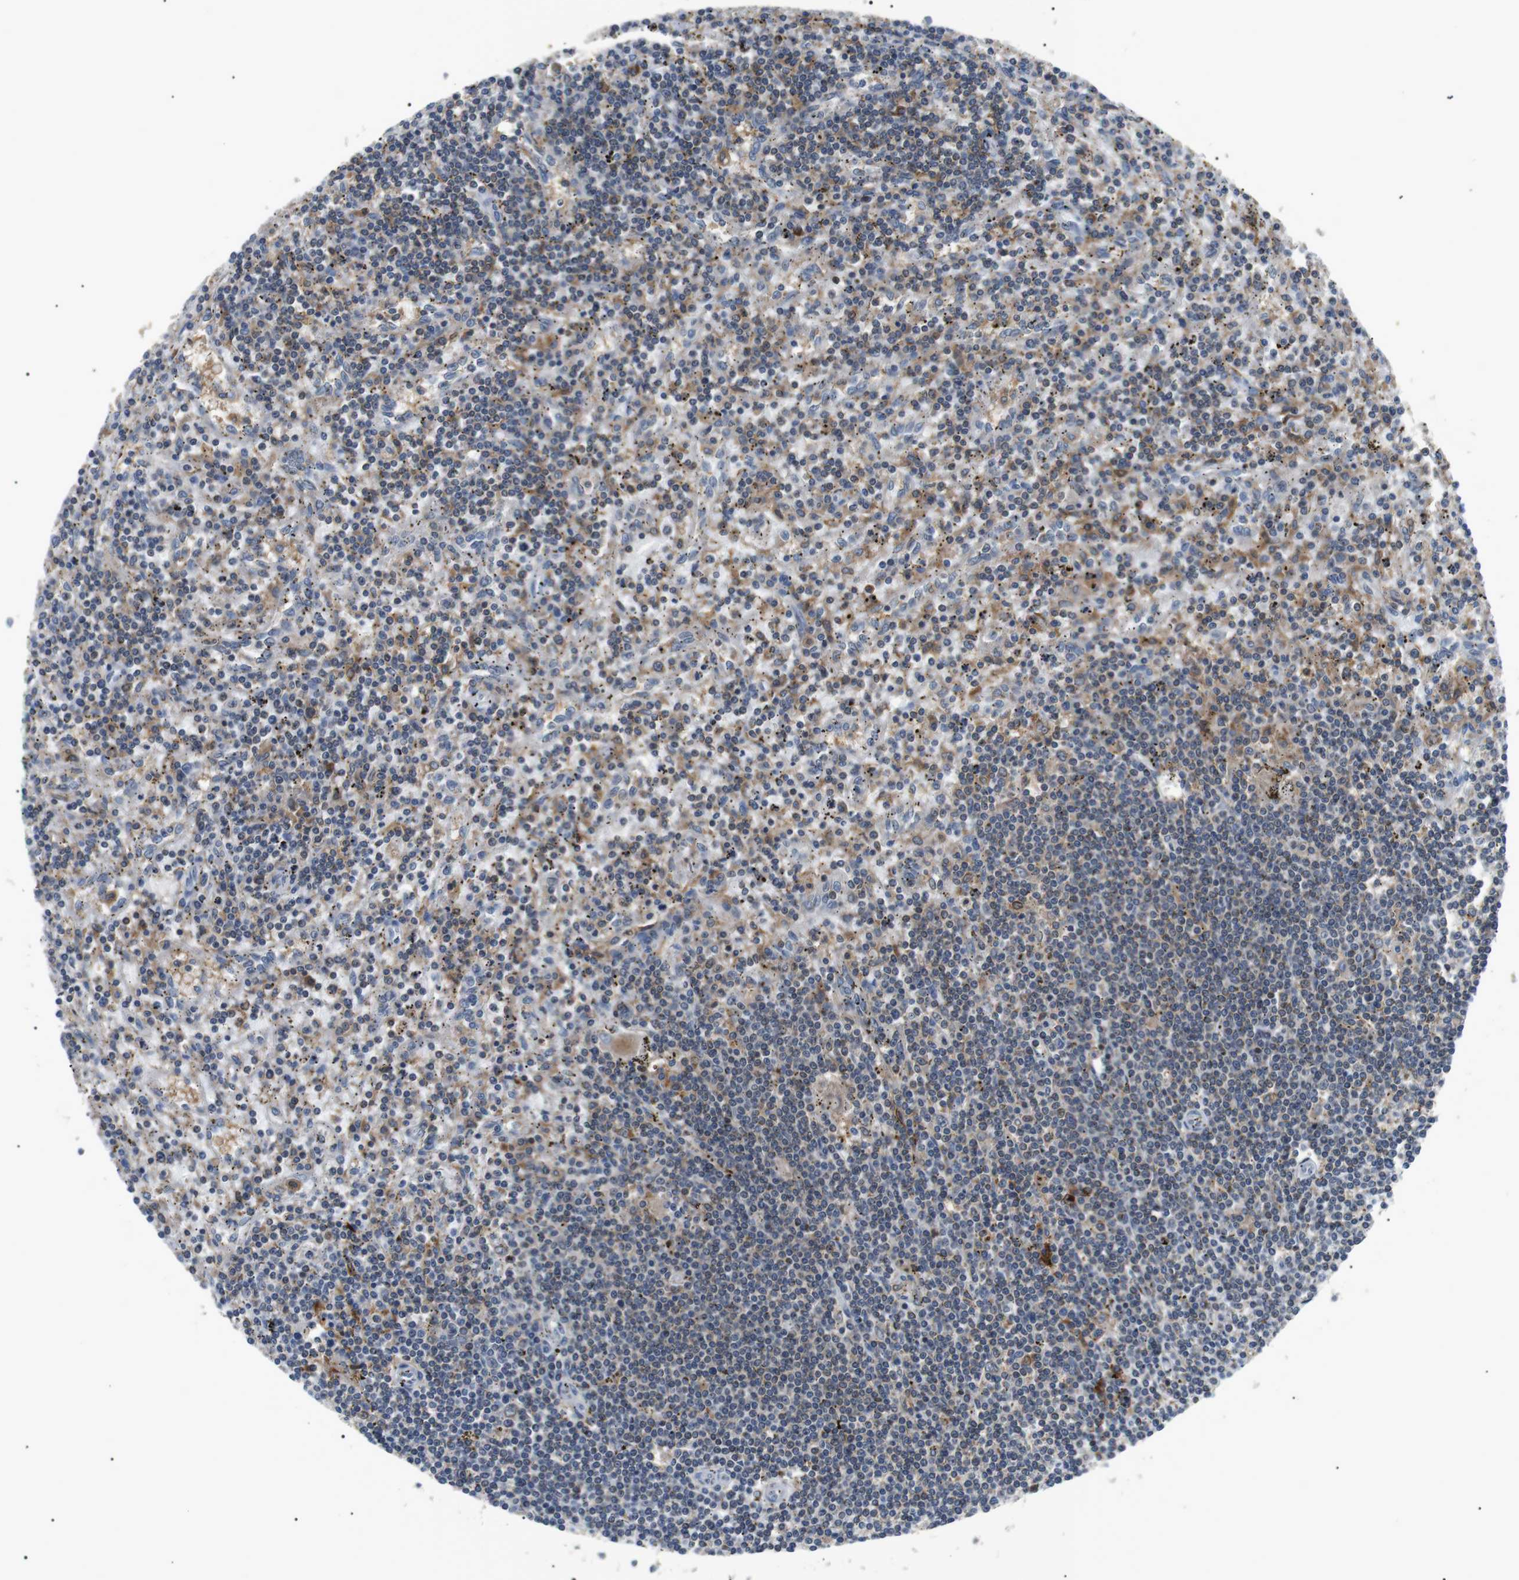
{"staining": {"intensity": "moderate", "quantity": "<25%", "location": "cytoplasmic/membranous"}, "tissue": "lymphoma", "cell_type": "Tumor cells", "image_type": "cancer", "snomed": [{"axis": "morphology", "description": "Malignant lymphoma, non-Hodgkin's type, Low grade"}, {"axis": "topography", "description": "Spleen"}], "caption": "Immunohistochemical staining of lymphoma shows low levels of moderate cytoplasmic/membranous protein staining in approximately <25% of tumor cells.", "gene": "RAB9A", "patient": {"sex": "male", "age": 76}}